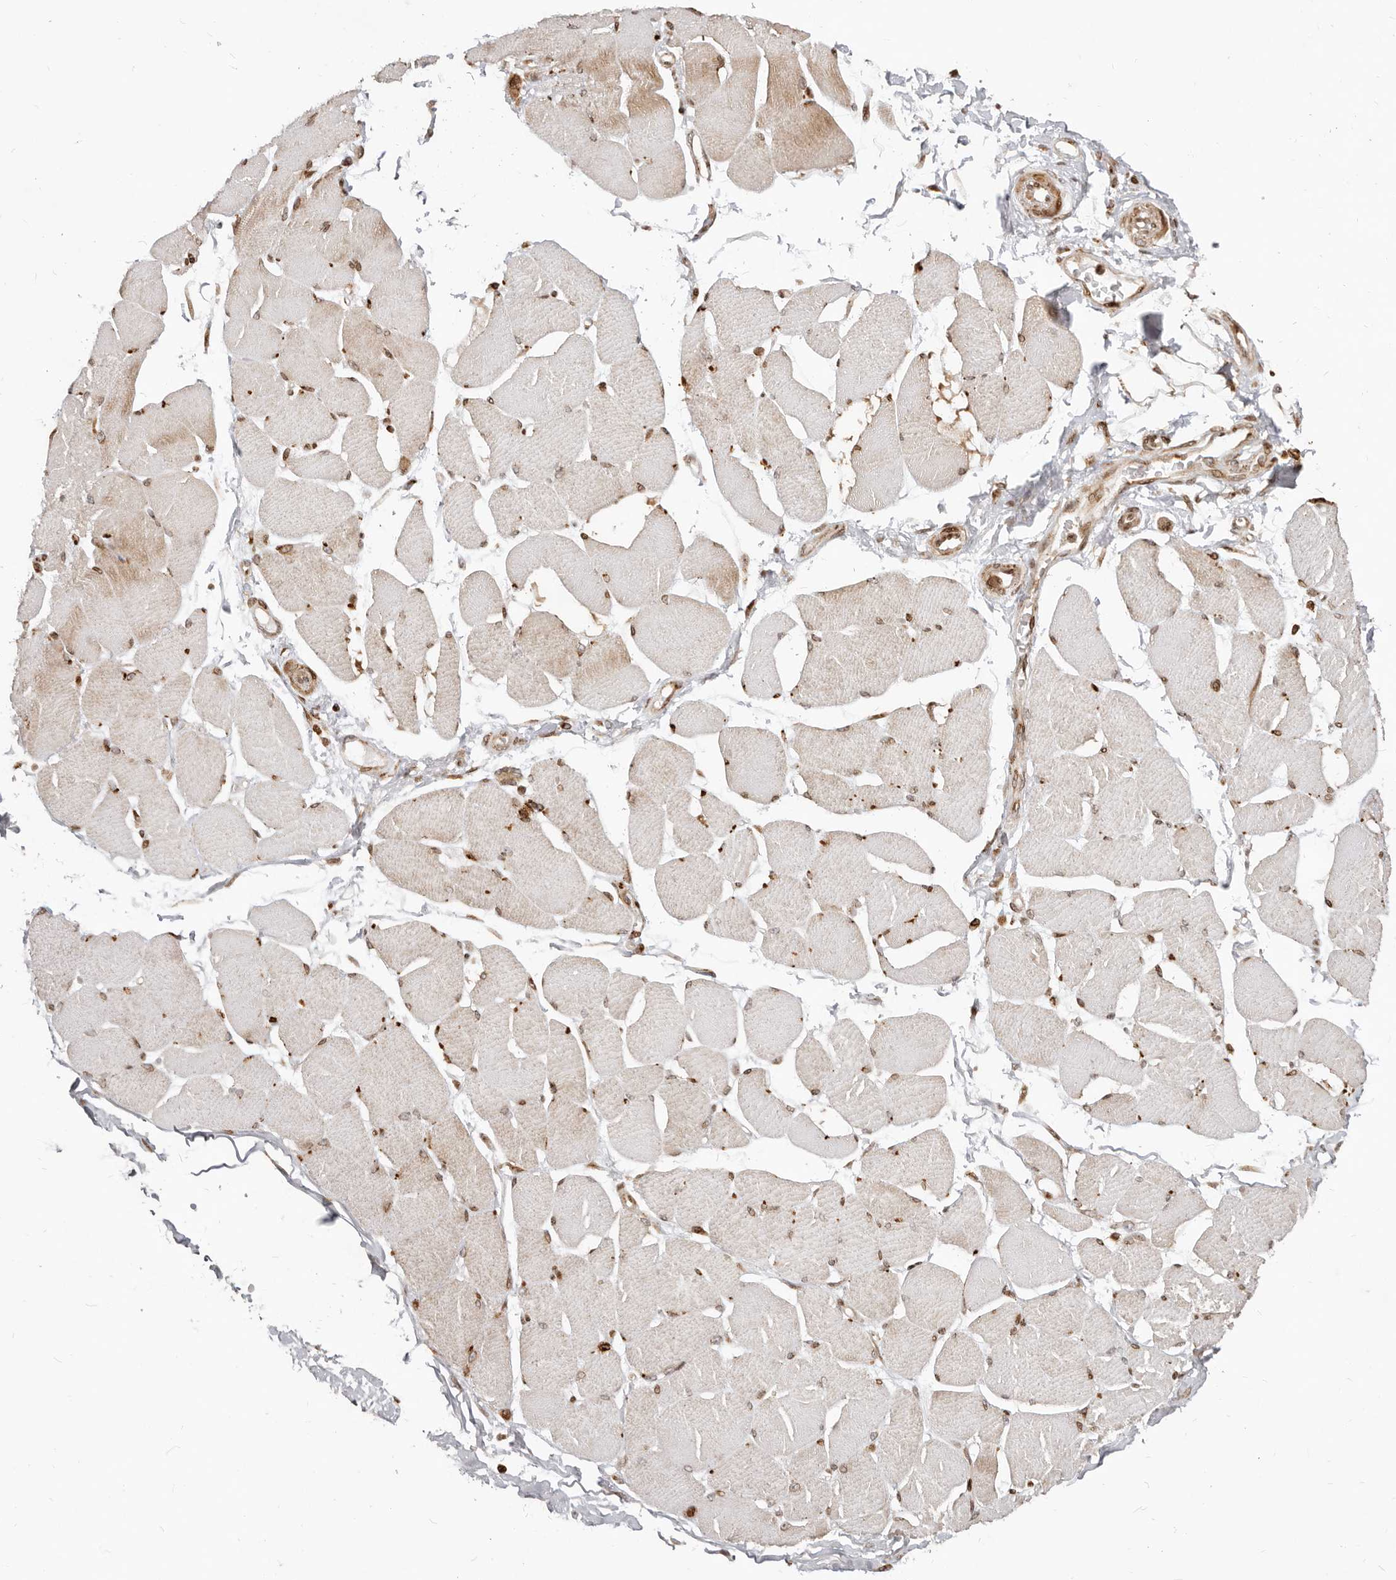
{"staining": {"intensity": "moderate", "quantity": "25%-75%", "location": "cytoplasmic/membranous,nuclear"}, "tissue": "skeletal muscle", "cell_type": "Myocytes", "image_type": "normal", "snomed": [{"axis": "morphology", "description": "Normal tissue, NOS"}, {"axis": "topography", "description": "Skin"}, {"axis": "topography", "description": "Skeletal muscle"}], "caption": "Protein positivity by IHC demonstrates moderate cytoplasmic/membranous,nuclear positivity in about 25%-75% of myocytes in benign skeletal muscle.", "gene": "TRIM4", "patient": {"sex": "male", "age": 83}}